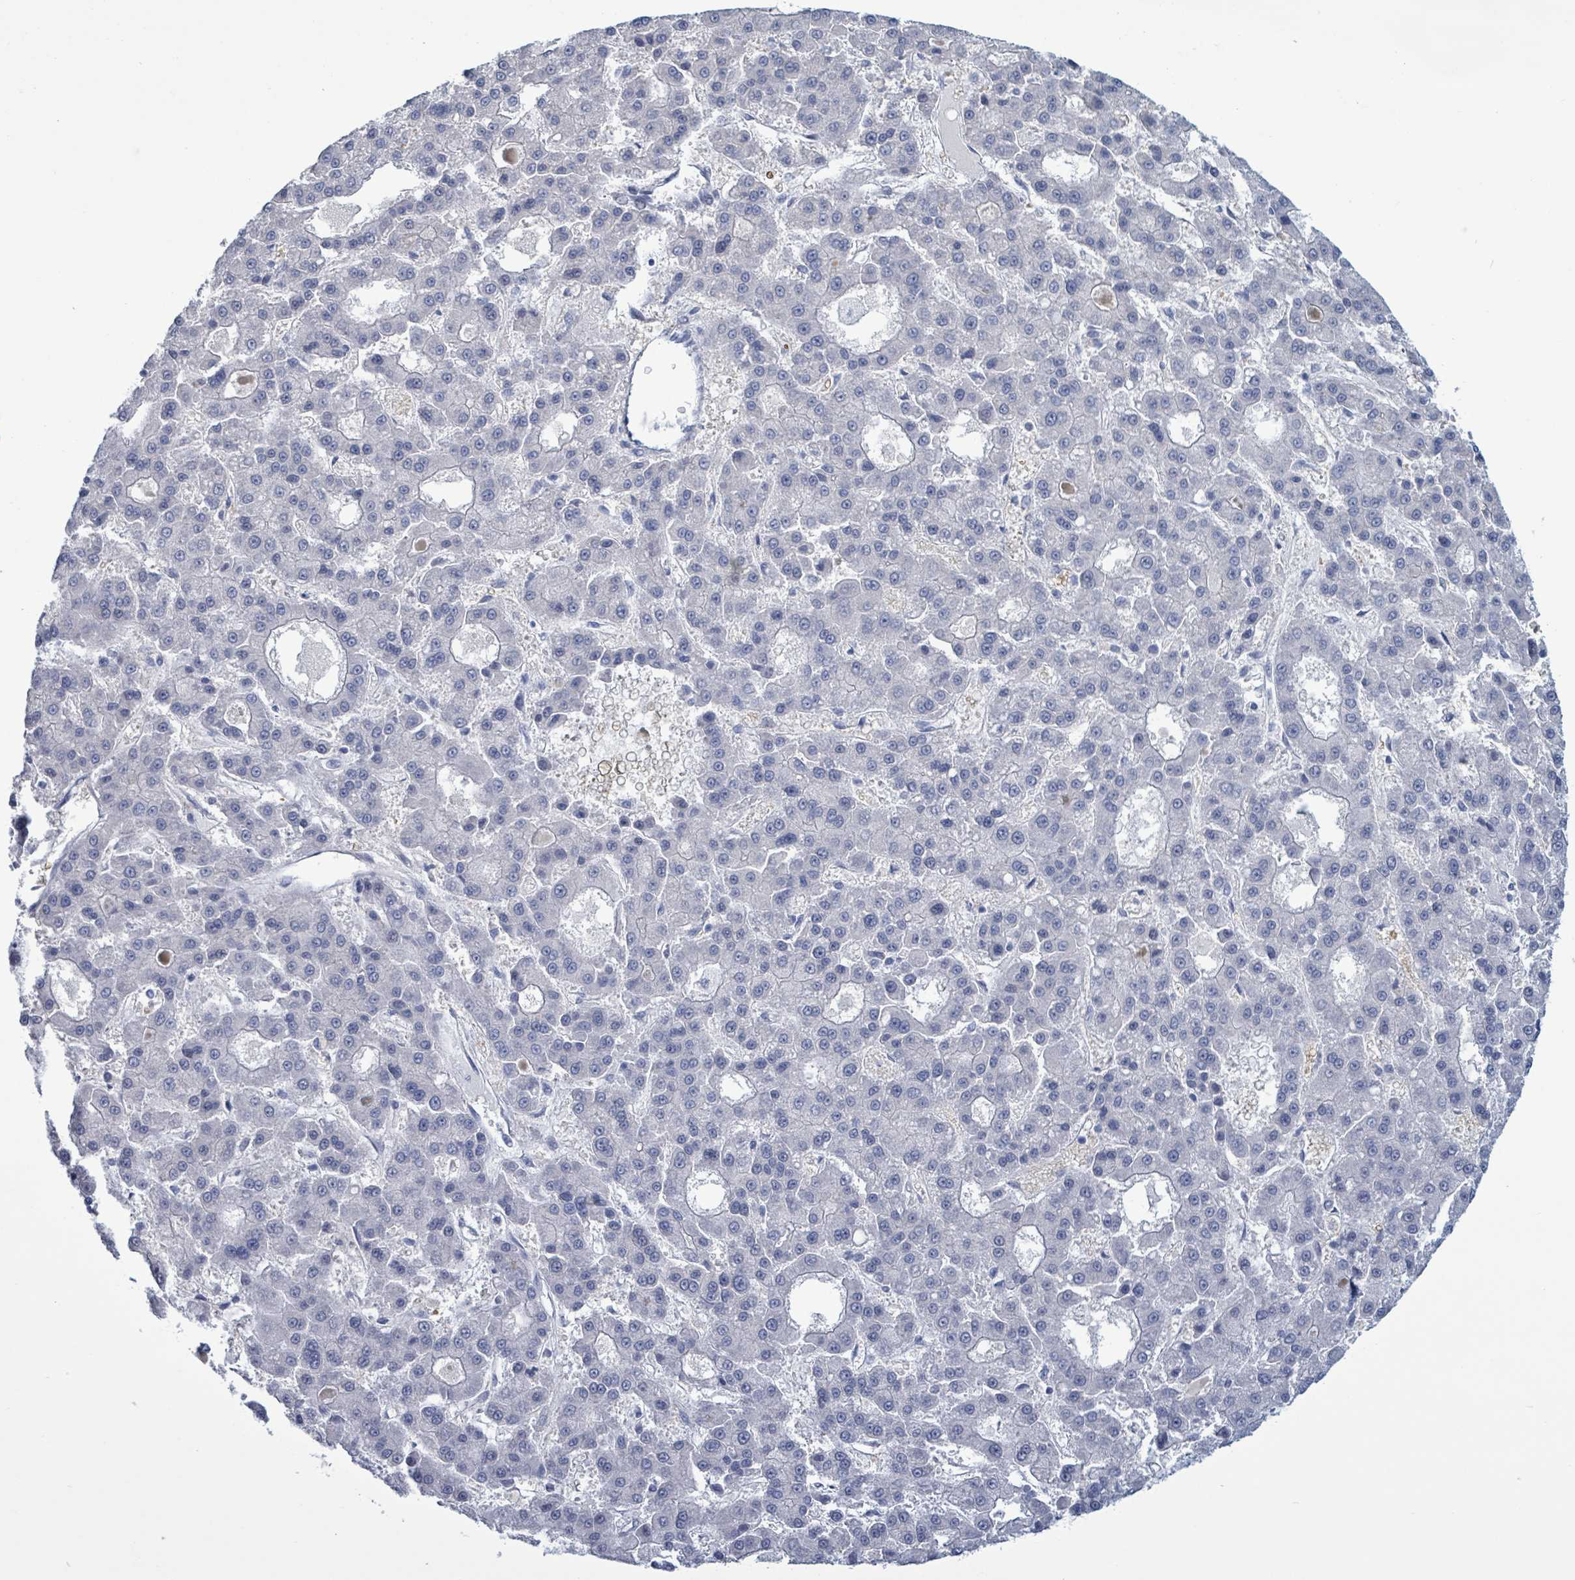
{"staining": {"intensity": "negative", "quantity": "none", "location": "none"}, "tissue": "liver cancer", "cell_type": "Tumor cells", "image_type": "cancer", "snomed": [{"axis": "morphology", "description": "Carcinoma, Hepatocellular, NOS"}, {"axis": "topography", "description": "Liver"}], "caption": "Human liver hepatocellular carcinoma stained for a protein using immunohistochemistry demonstrates no positivity in tumor cells.", "gene": "ZNF771", "patient": {"sex": "male", "age": 70}}